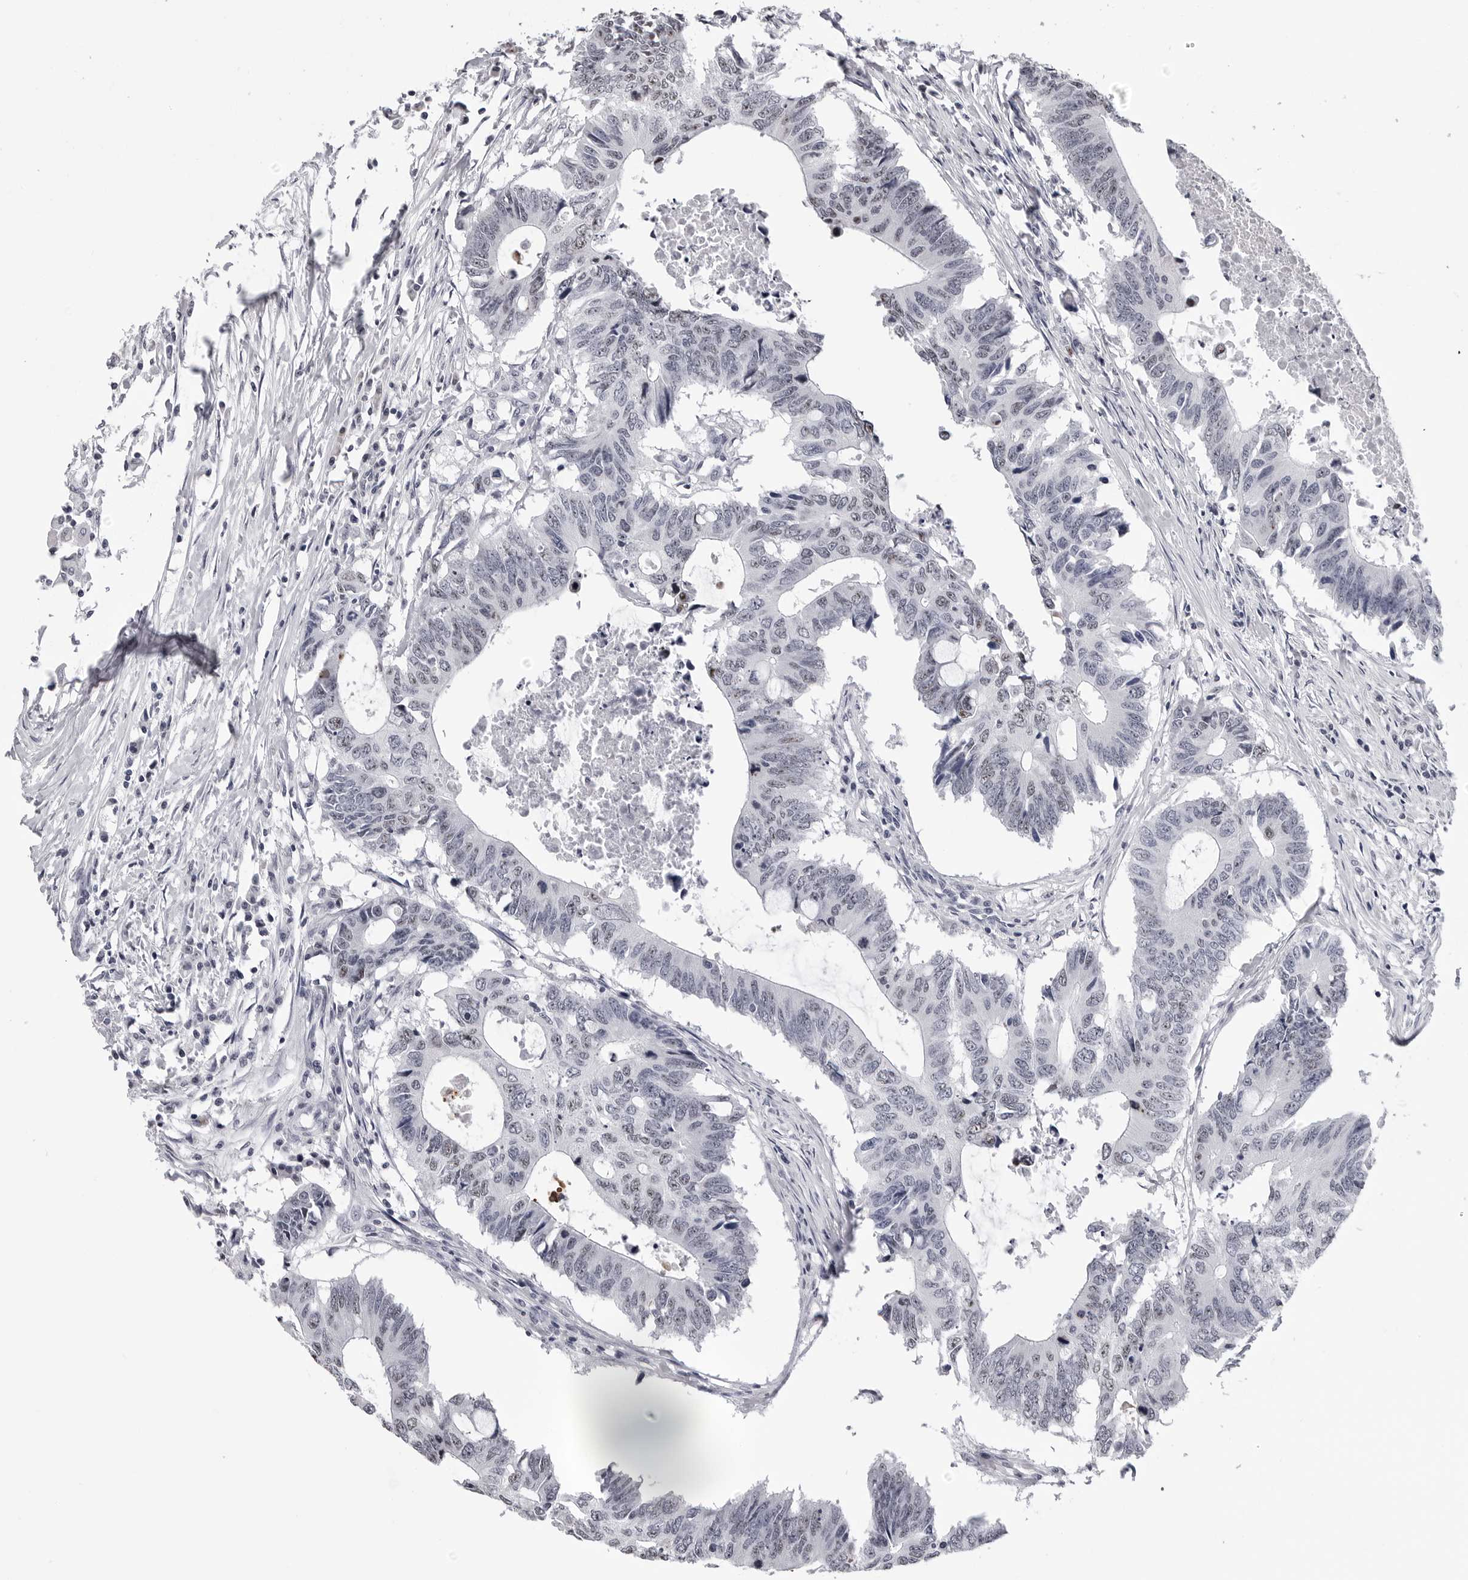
{"staining": {"intensity": "negative", "quantity": "none", "location": "none"}, "tissue": "colorectal cancer", "cell_type": "Tumor cells", "image_type": "cancer", "snomed": [{"axis": "morphology", "description": "Adenocarcinoma, NOS"}, {"axis": "topography", "description": "Colon"}], "caption": "Tumor cells show no significant staining in colorectal cancer (adenocarcinoma).", "gene": "GNL2", "patient": {"sex": "male", "age": 71}}